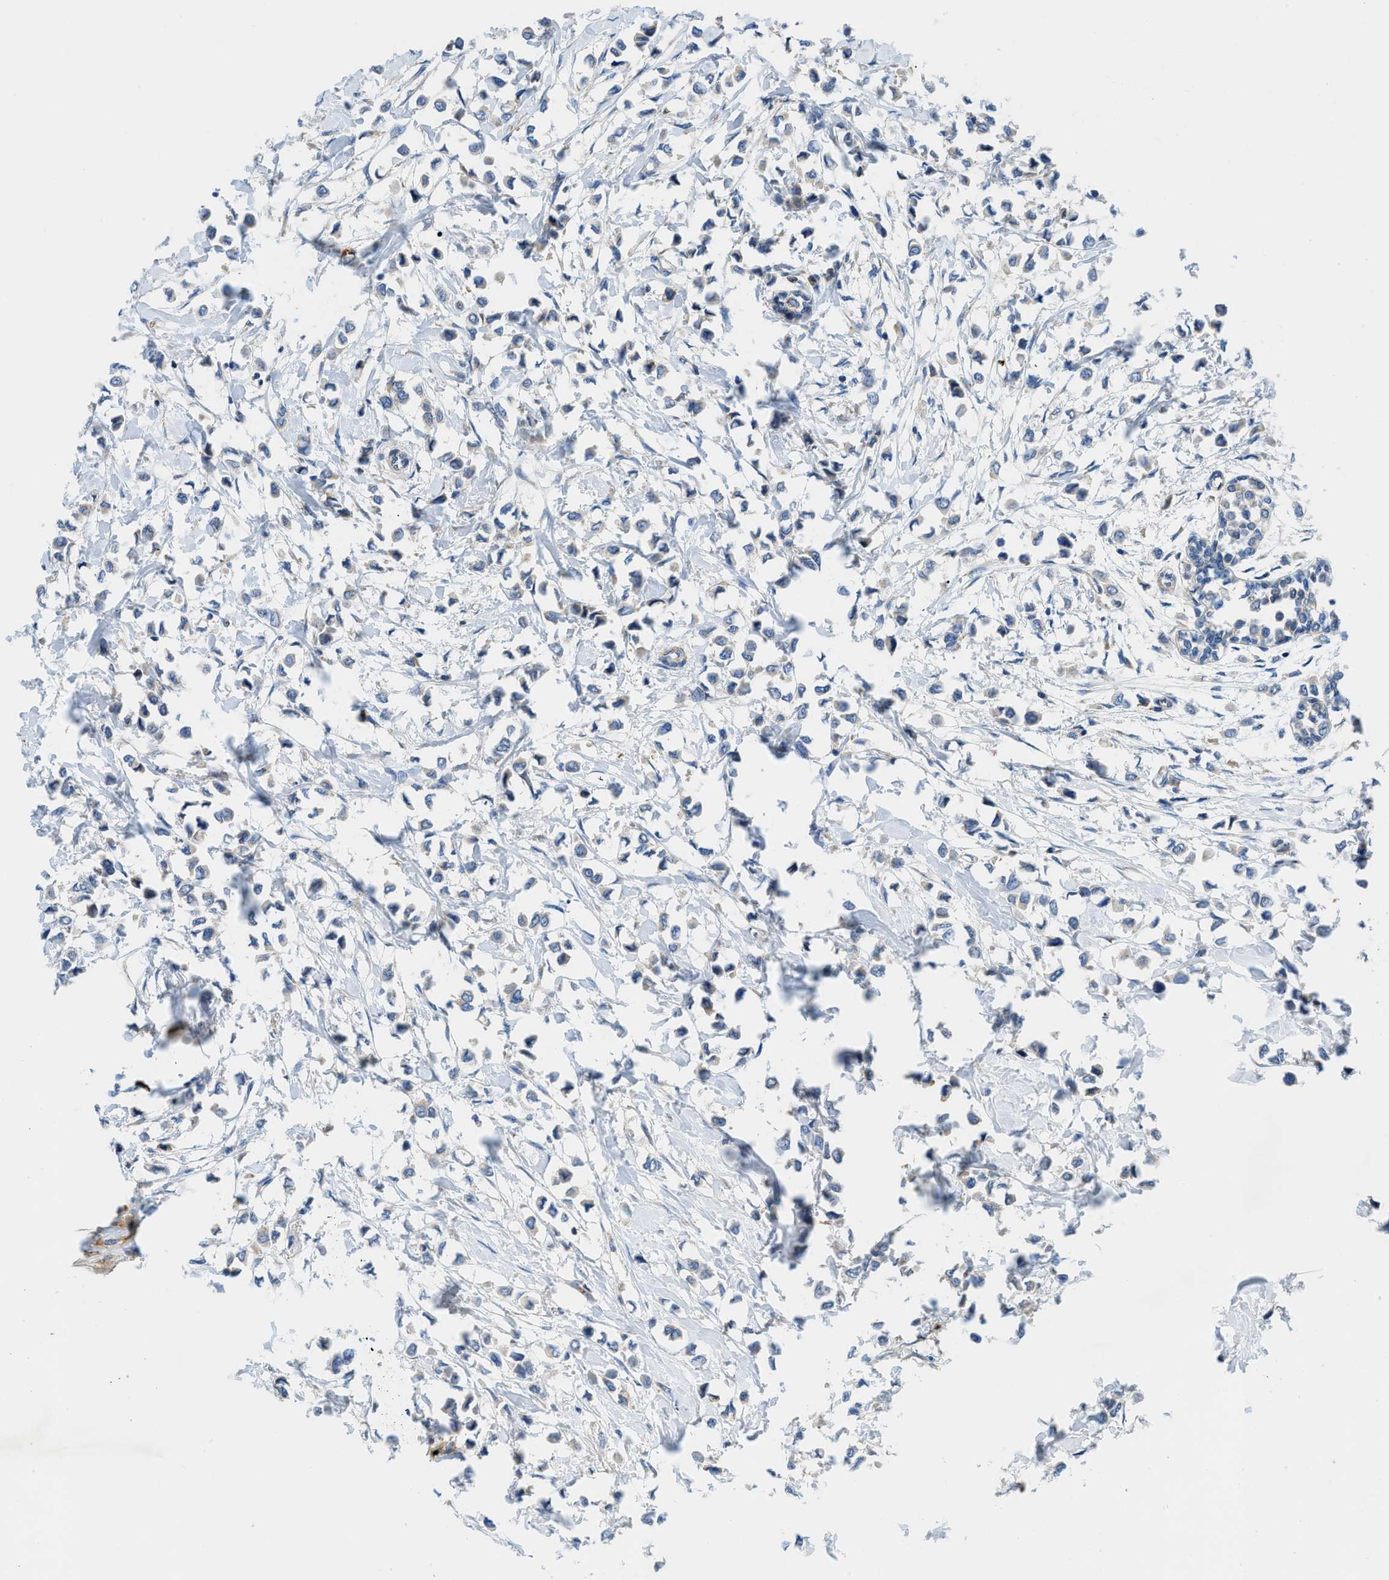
{"staining": {"intensity": "negative", "quantity": "none", "location": "none"}, "tissue": "breast cancer", "cell_type": "Tumor cells", "image_type": "cancer", "snomed": [{"axis": "morphology", "description": "Lobular carcinoma"}, {"axis": "topography", "description": "Breast"}], "caption": "Immunohistochemistry photomicrograph of human lobular carcinoma (breast) stained for a protein (brown), which demonstrates no staining in tumor cells. (Stains: DAB immunohistochemistry with hematoxylin counter stain, Microscopy: brightfield microscopy at high magnification).", "gene": "ZNF831", "patient": {"sex": "female", "age": 51}}